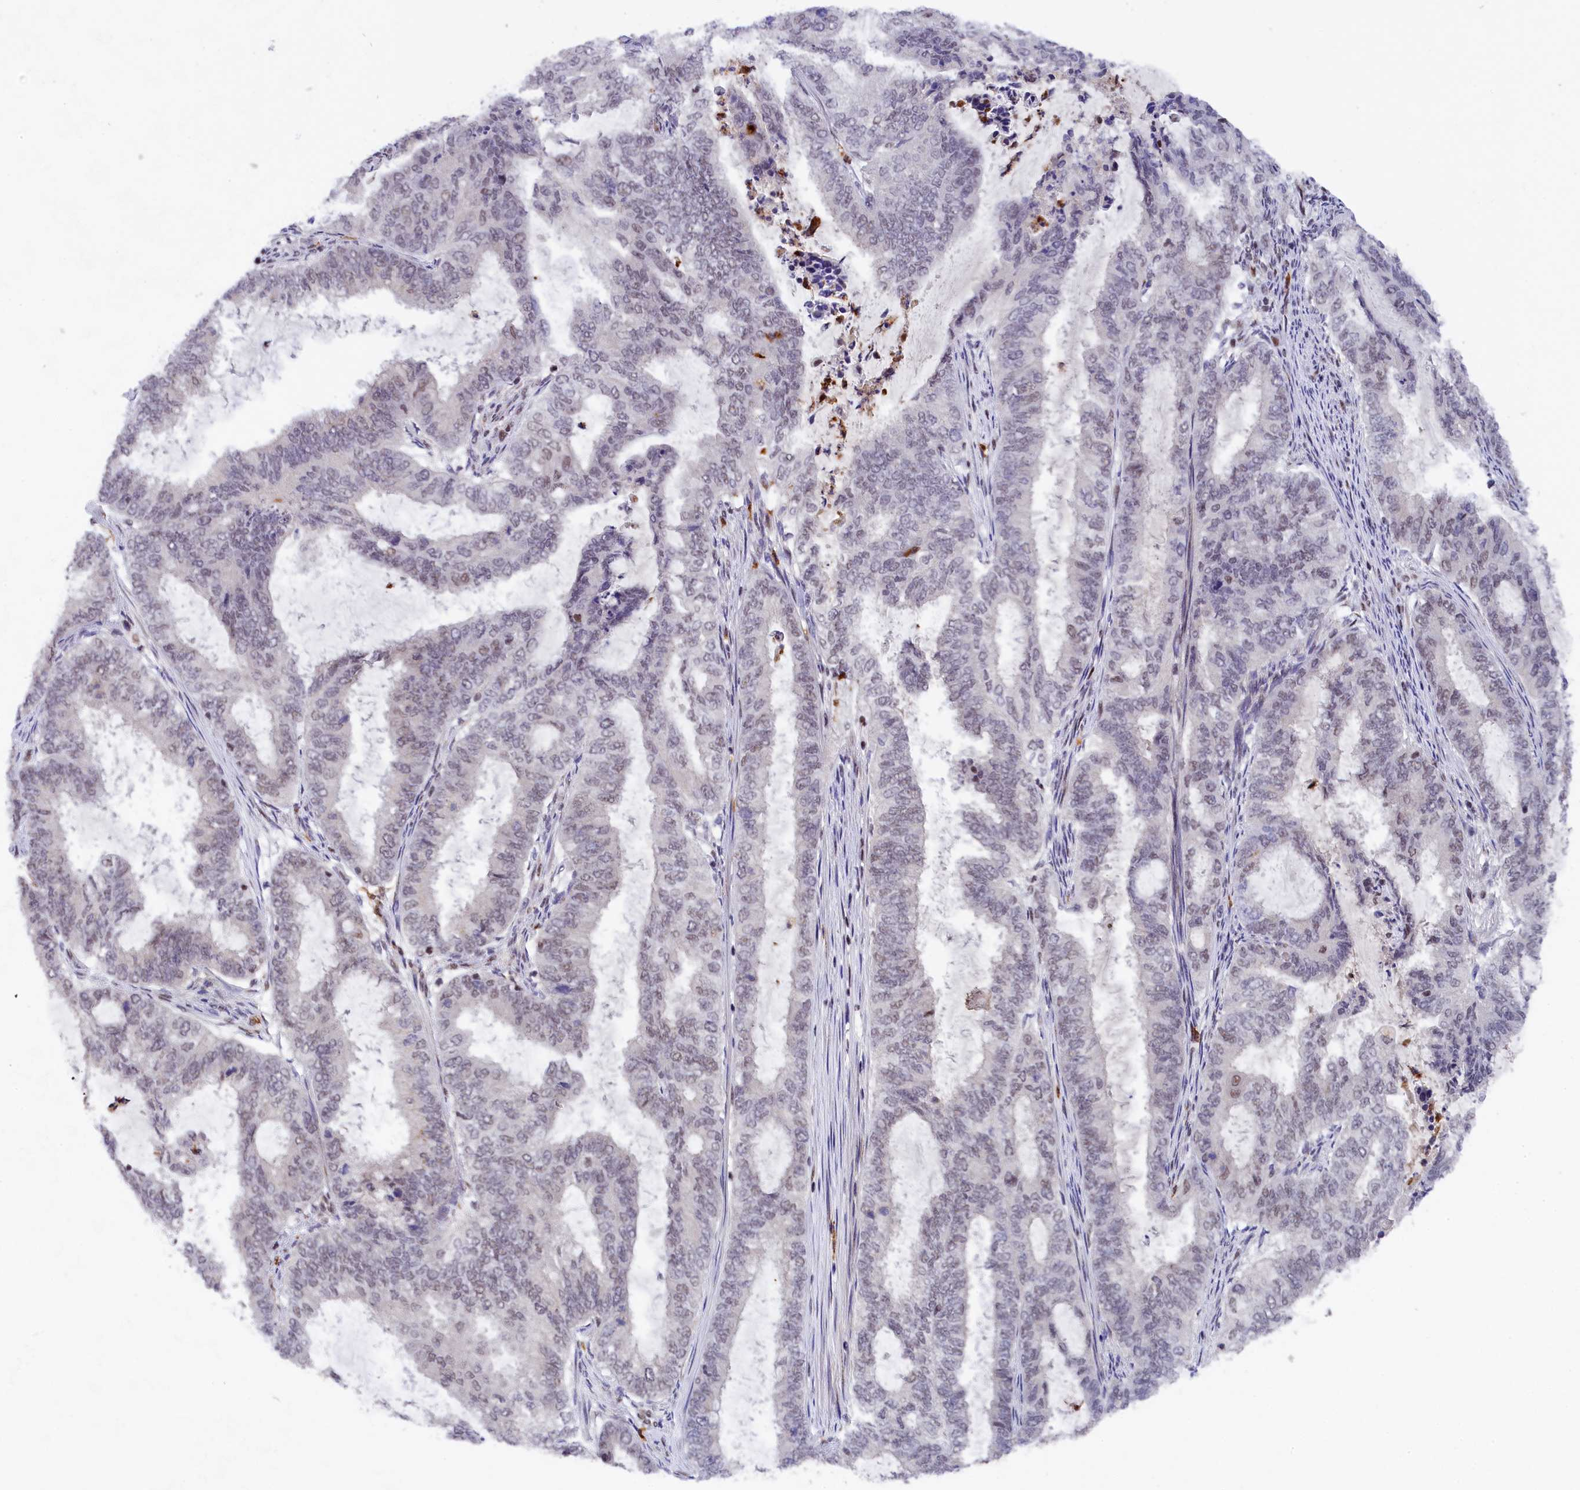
{"staining": {"intensity": "negative", "quantity": "none", "location": "none"}, "tissue": "endometrial cancer", "cell_type": "Tumor cells", "image_type": "cancer", "snomed": [{"axis": "morphology", "description": "Adenocarcinoma, NOS"}, {"axis": "topography", "description": "Endometrium"}], "caption": "Endometrial cancer (adenocarcinoma) stained for a protein using immunohistochemistry reveals no staining tumor cells.", "gene": "ADIG", "patient": {"sex": "female", "age": 51}}